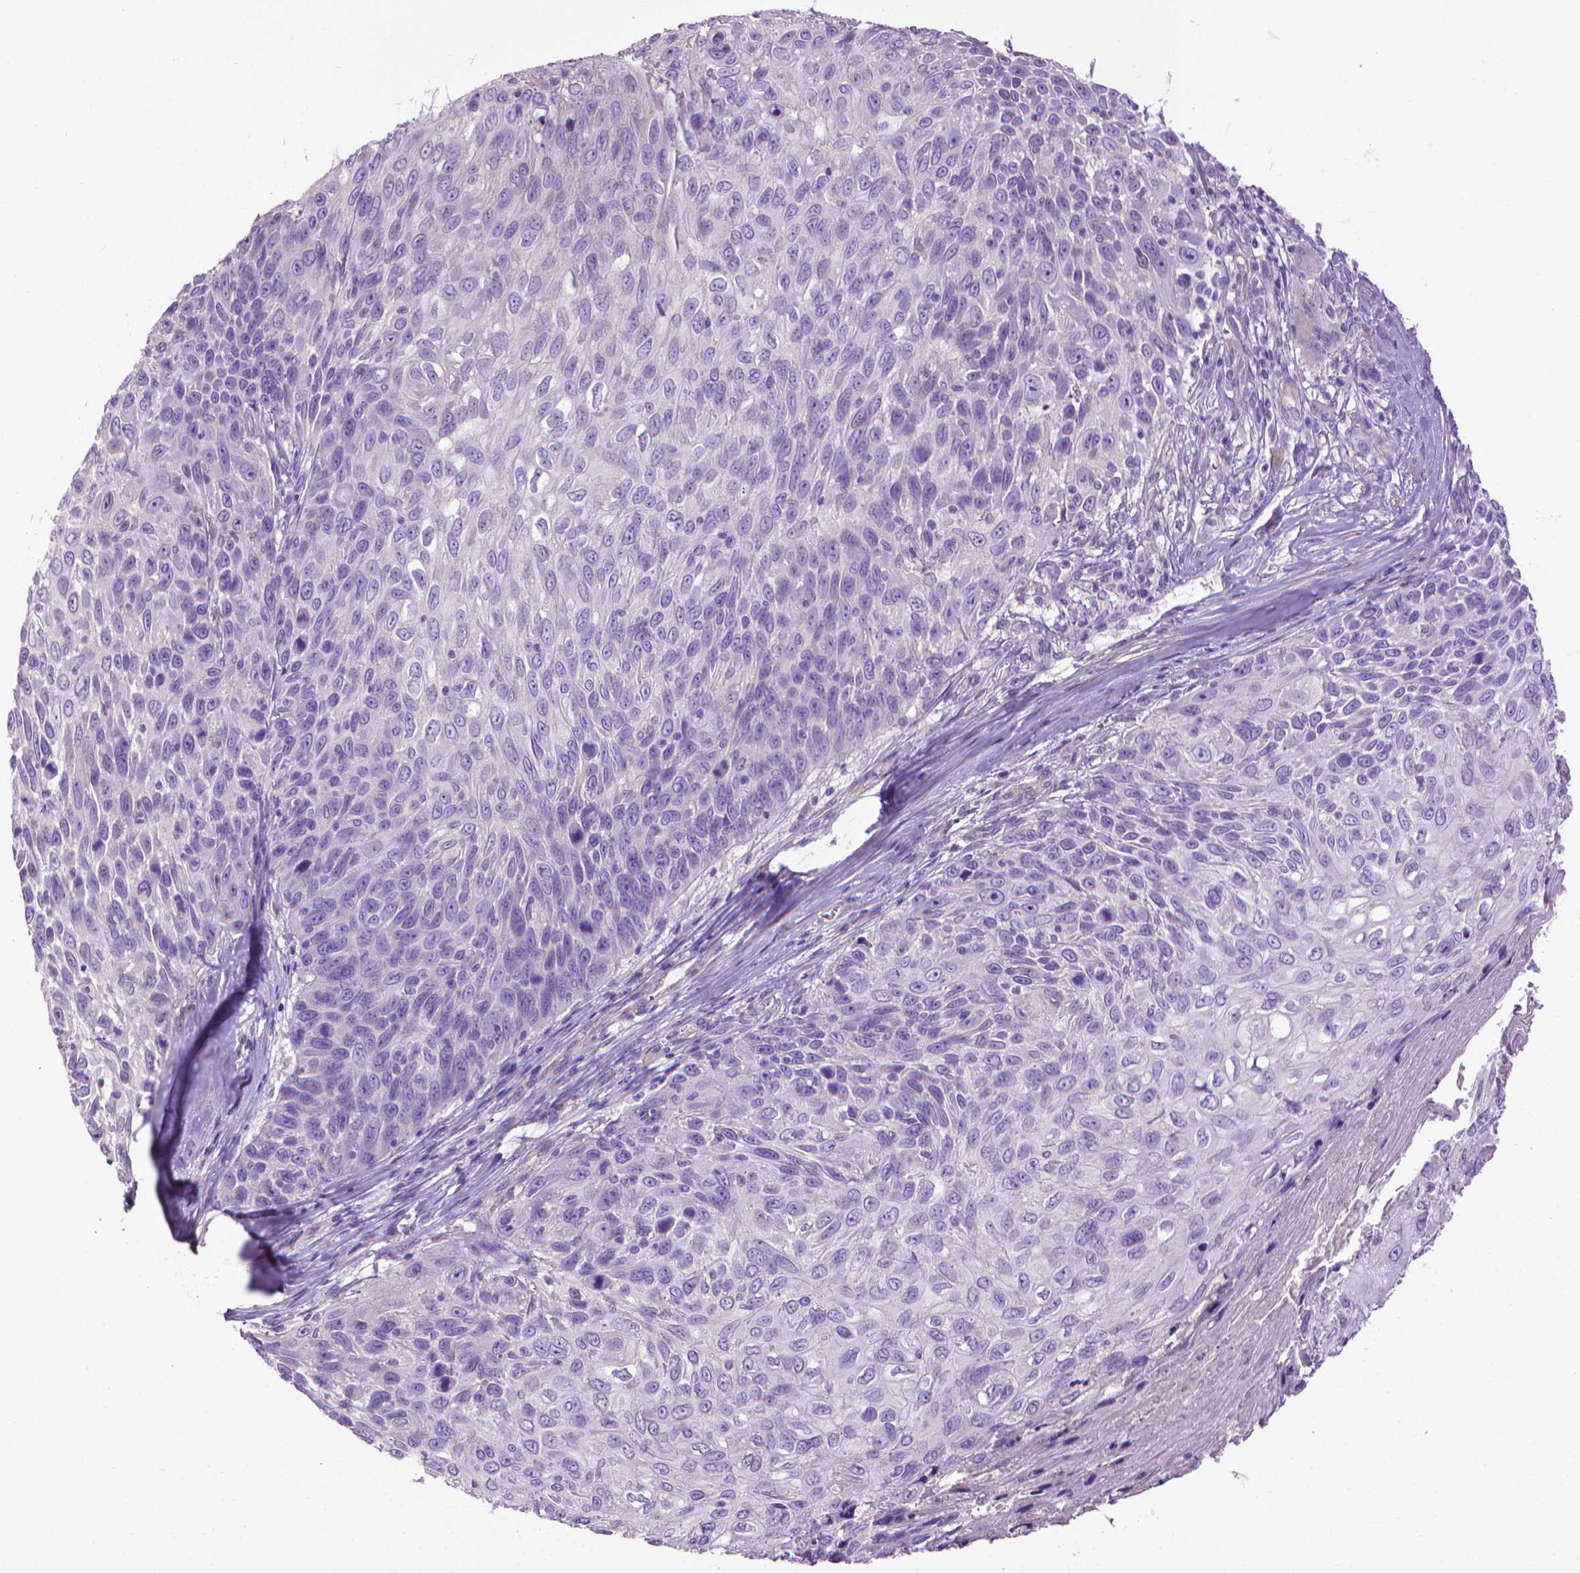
{"staining": {"intensity": "negative", "quantity": "none", "location": "none"}, "tissue": "skin cancer", "cell_type": "Tumor cells", "image_type": "cancer", "snomed": [{"axis": "morphology", "description": "Squamous cell carcinoma, NOS"}, {"axis": "topography", "description": "Skin"}], "caption": "Skin cancer was stained to show a protein in brown. There is no significant expression in tumor cells. (Brightfield microscopy of DAB (3,3'-diaminobenzidine) immunohistochemistry (IHC) at high magnification).", "gene": "AQP10", "patient": {"sex": "male", "age": 92}}